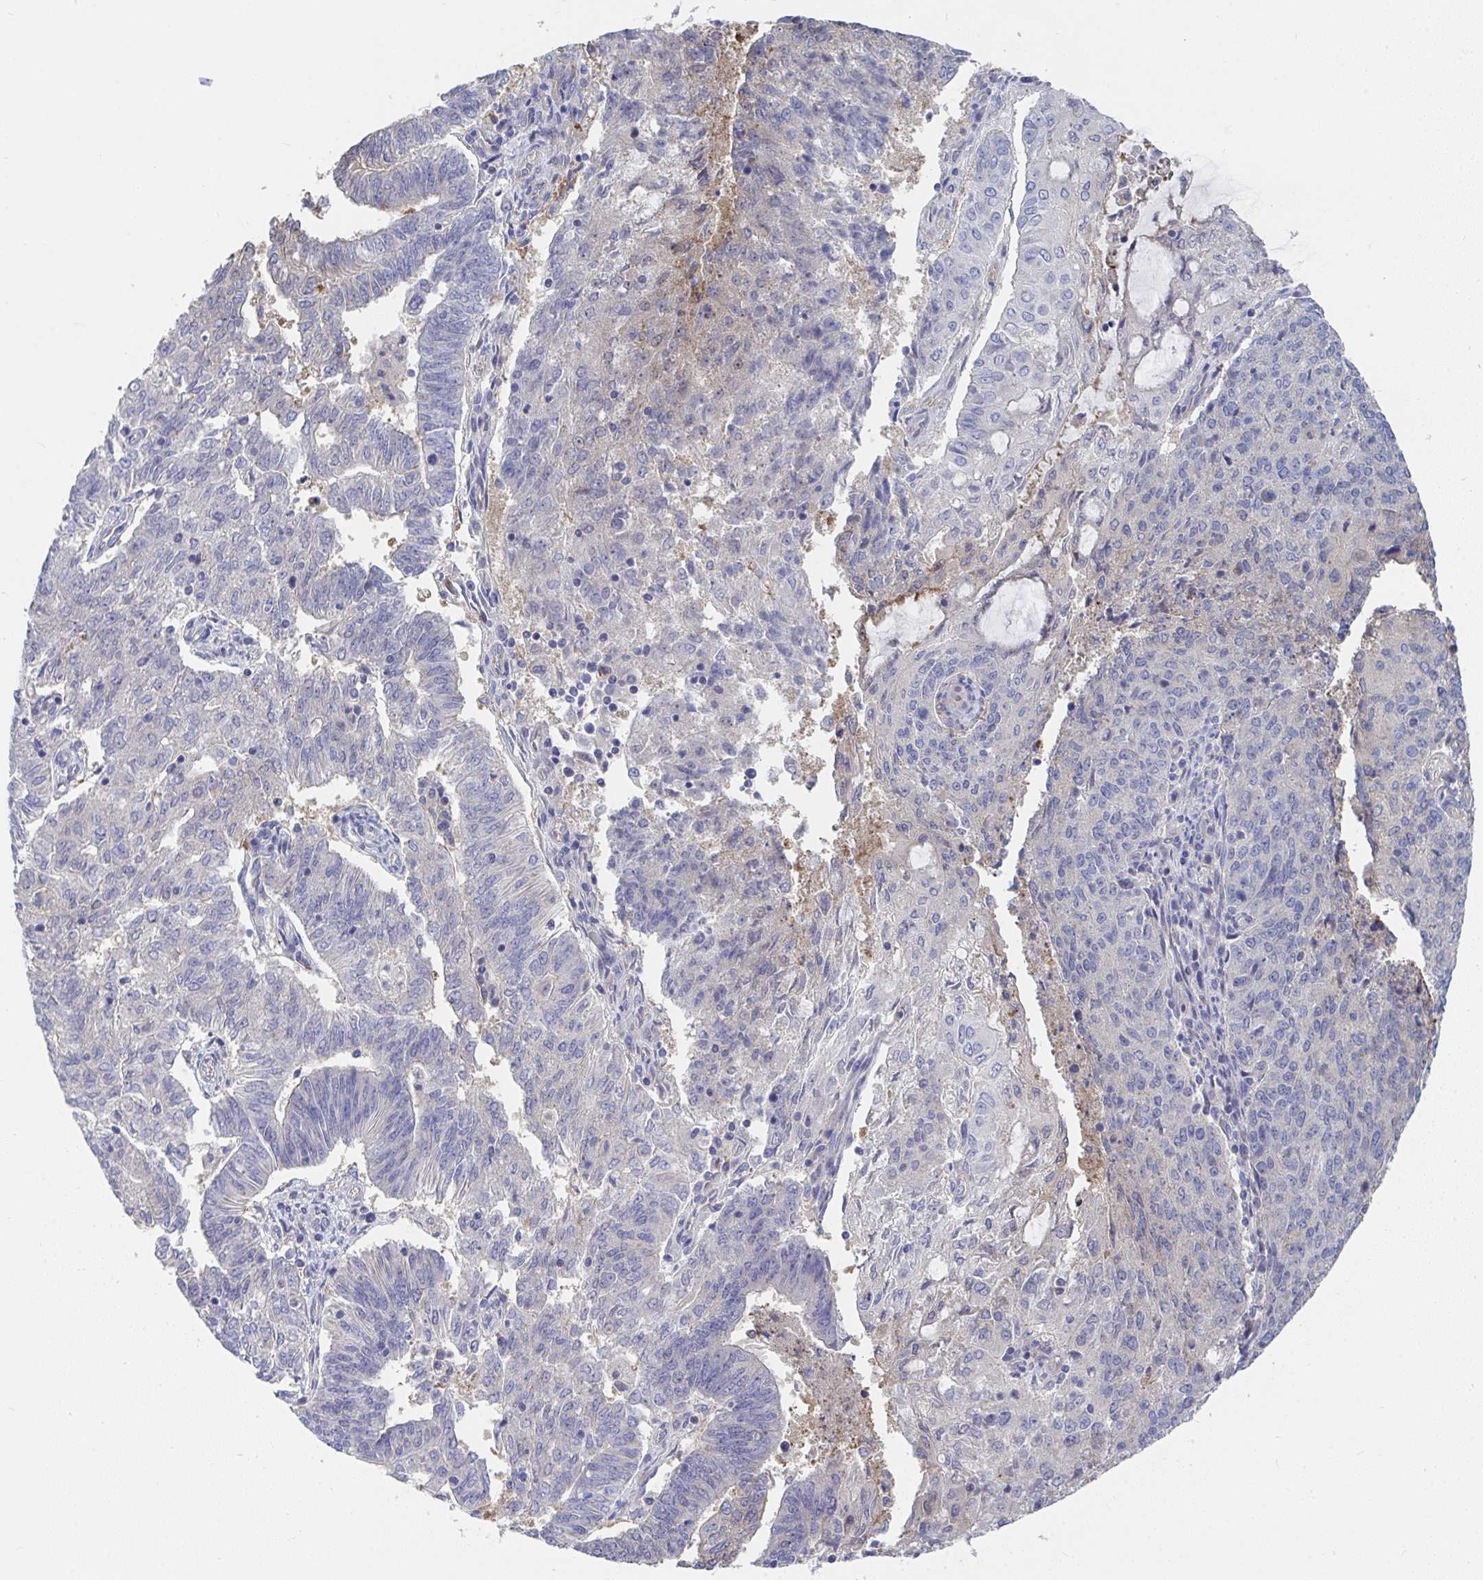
{"staining": {"intensity": "negative", "quantity": "none", "location": "none"}, "tissue": "endometrial cancer", "cell_type": "Tumor cells", "image_type": "cancer", "snomed": [{"axis": "morphology", "description": "Adenocarcinoma, NOS"}, {"axis": "topography", "description": "Endometrium"}], "caption": "The image demonstrates no significant staining in tumor cells of adenocarcinoma (endometrial). (Stains: DAB (3,3'-diaminobenzidine) IHC with hematoxylin counter stain, Microscopy: brightfield microscopy at high magnification).", "gene": "P2RX3", "patient": {"sex": "female", "age": 82}}